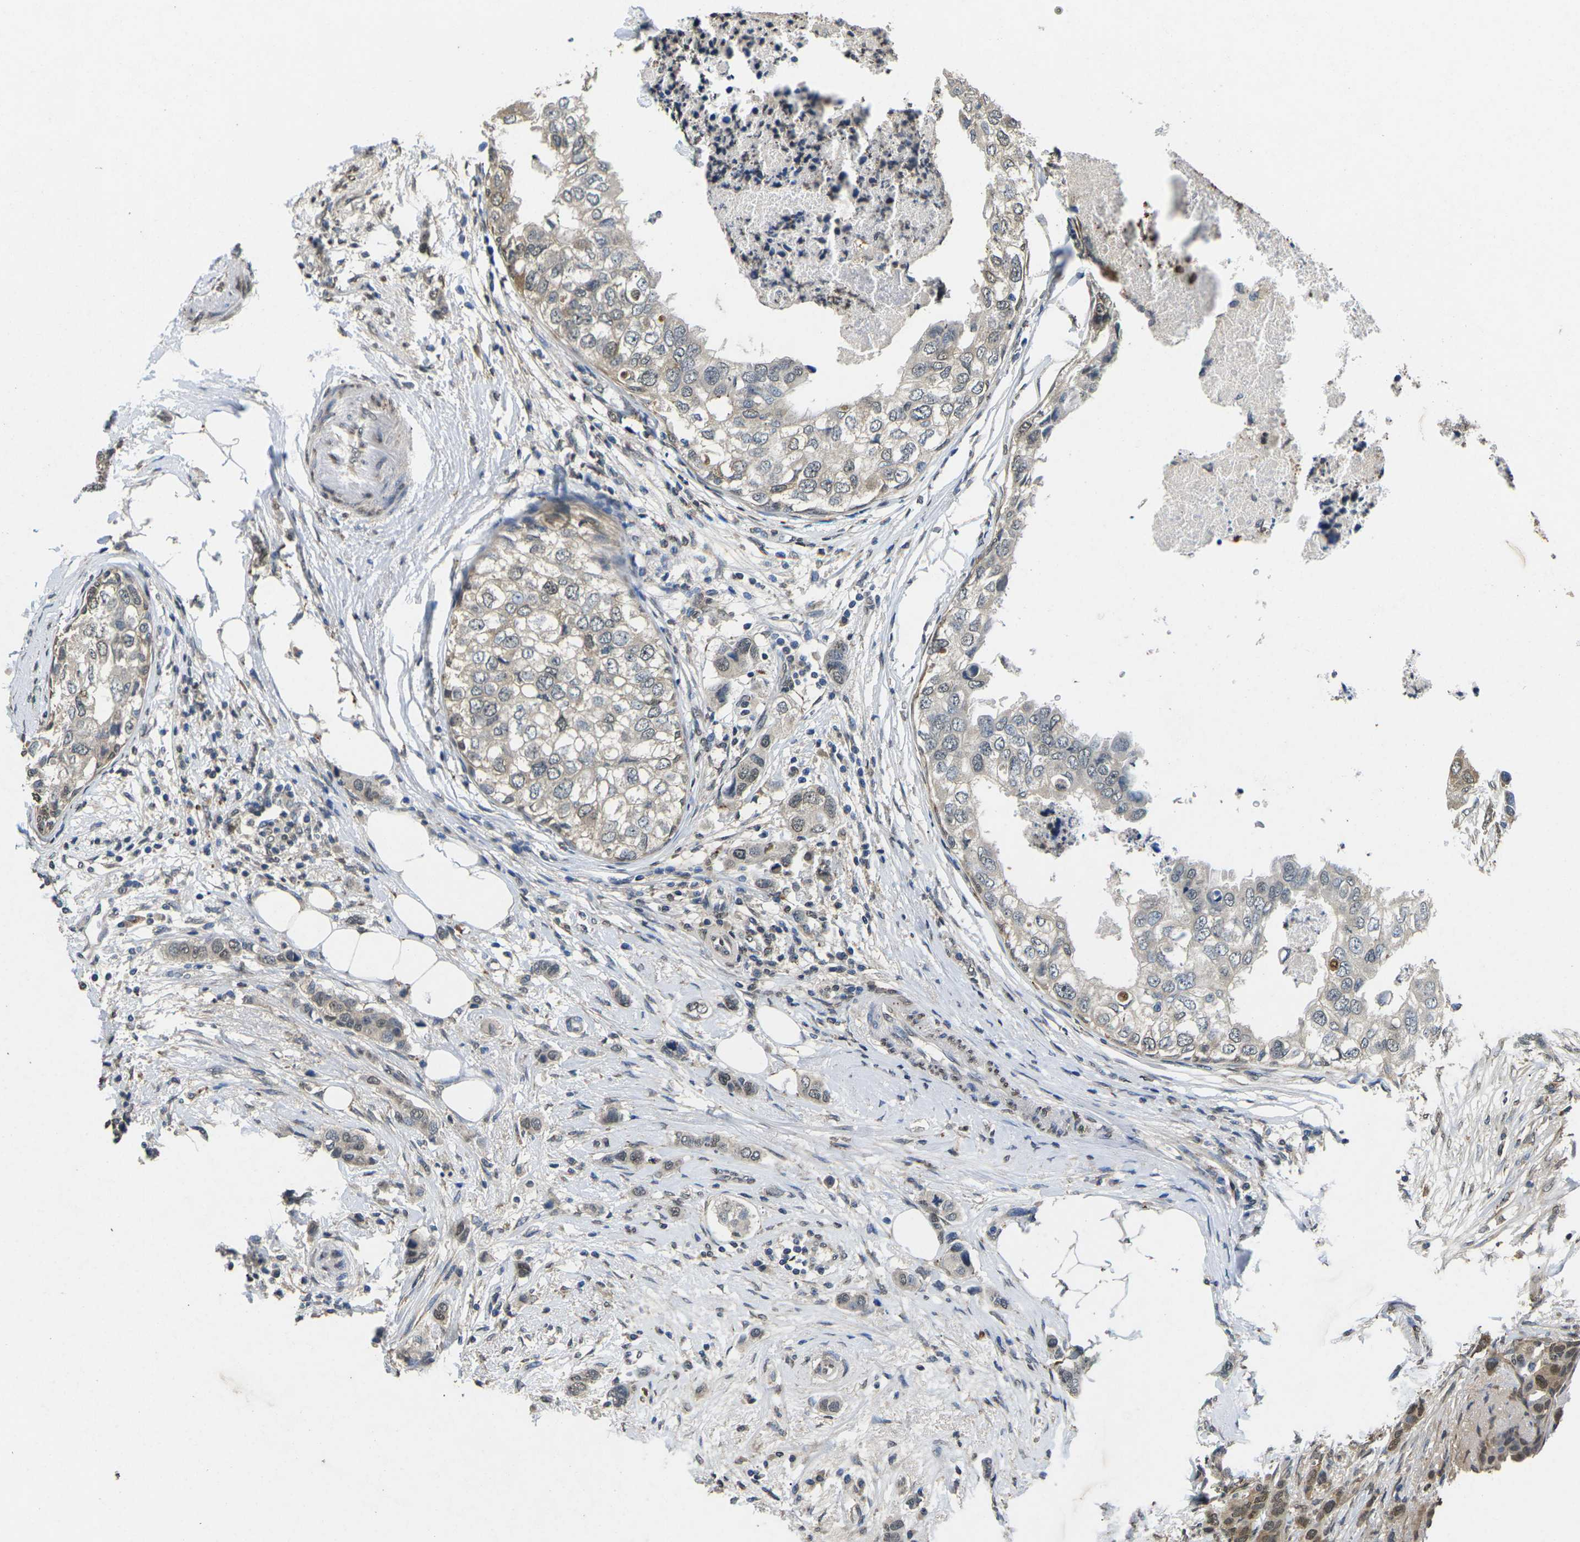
{"staining": {"intensity": "weak", "quantity": "25%-75%", "location": "nuclear"}, "tissue": "breast cancer", "cell_type": "Tumor cells", "image_type": "cancer", "snomed": [{"axis": "morphology", "description": "Duct carcinoma"}, {"axis": "topography", "description": "Breast"}], "caption": "High-magnification brightfield microscopy of breast invasive ductal carcinoma stained with DAB (brown) and counterstained with hematoxylin (blue). tumor cells exhibit weak nuclear positivity is appreciated in approximately25%-75% of cells. (Brightfield microscopy of DAB IHC at high magnification).", "gene": "SCNN1B", "patient": {"sex": "female", "age": 50}}